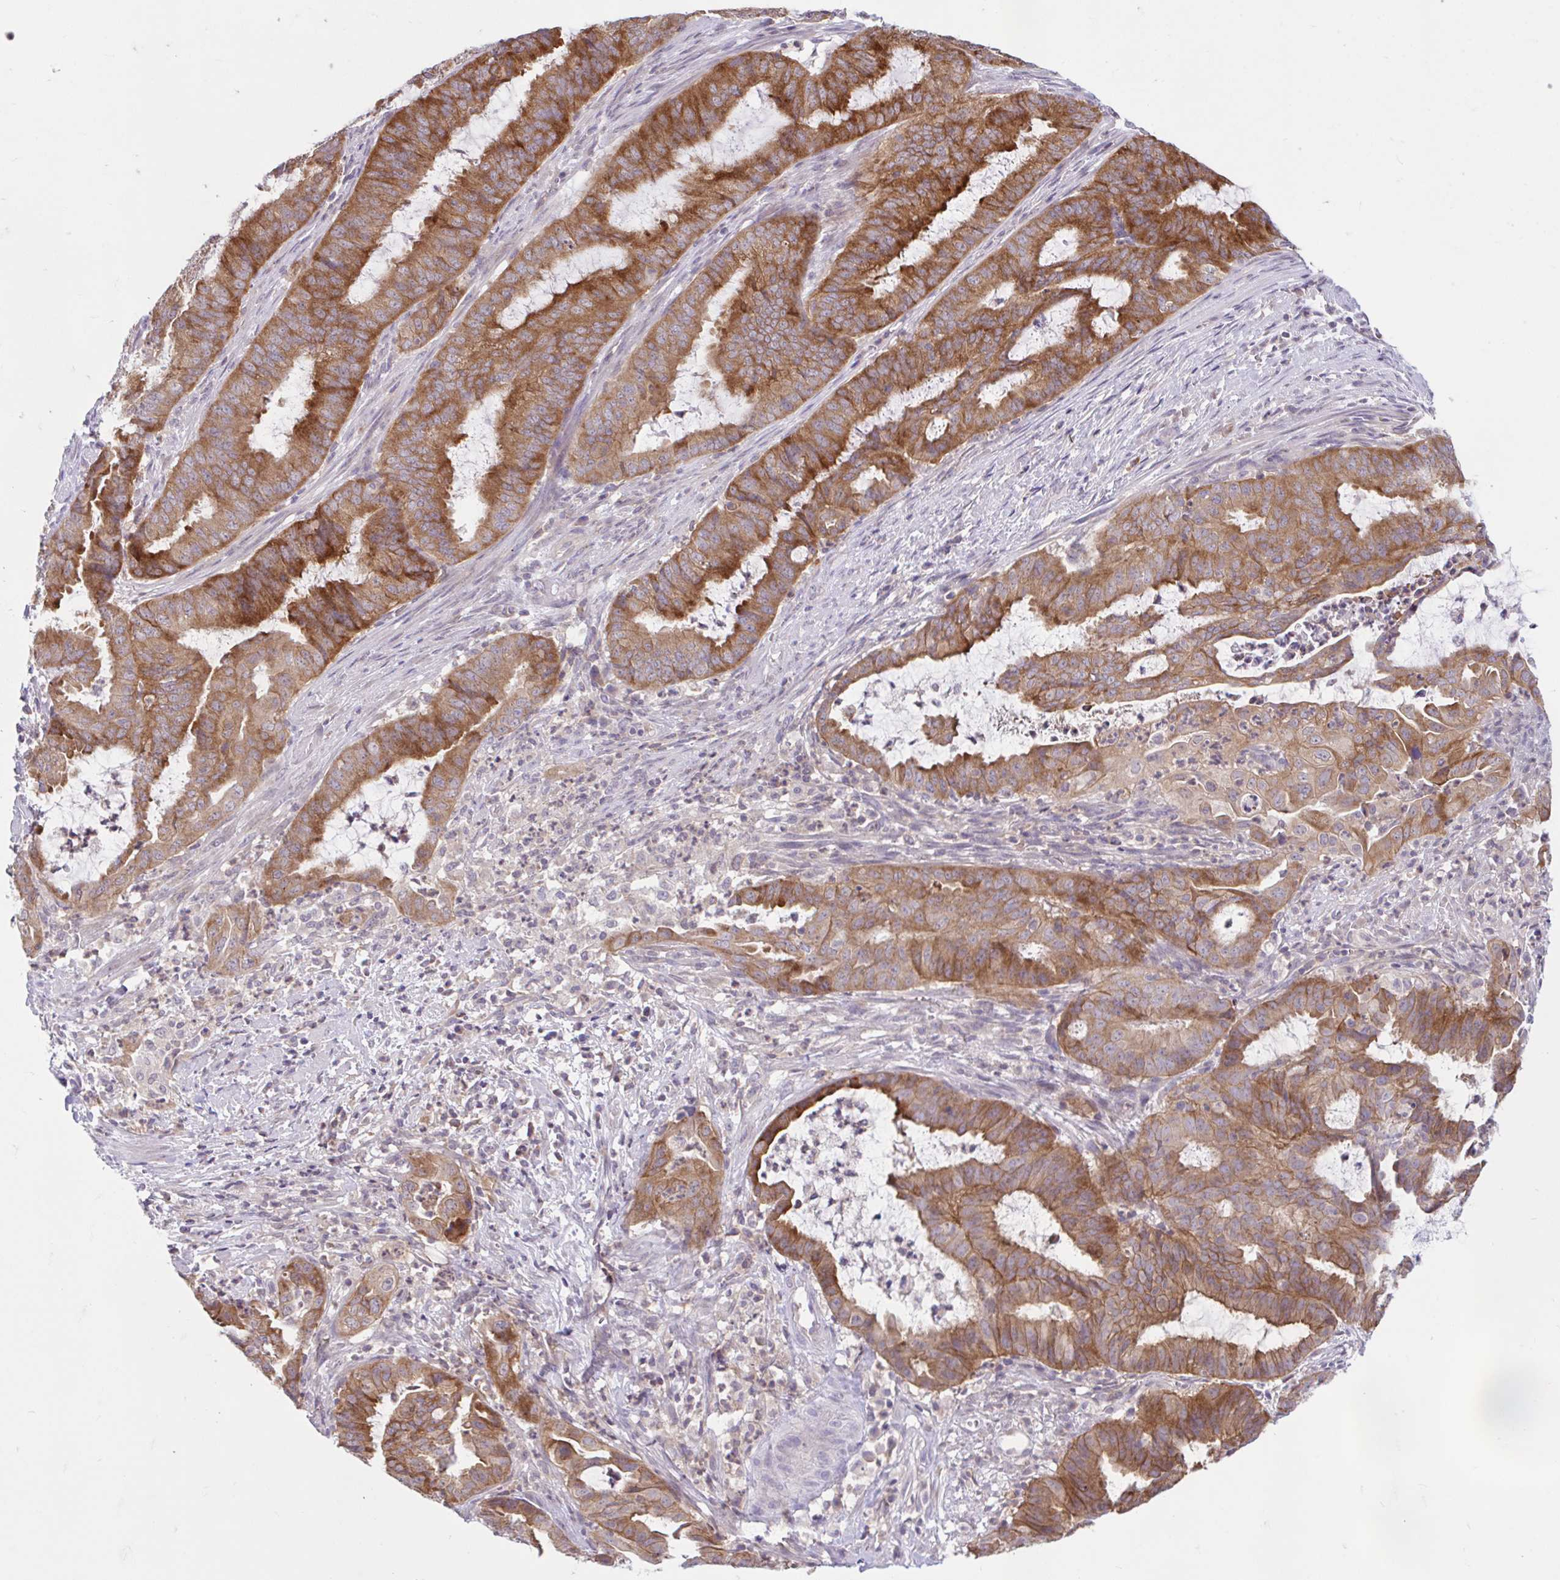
{"staining": {"intensity": "moderate", "quantity": ">75%", "location": "cytoplasmic/membranous"}, "tissue": "endometrial cancer", "cell_type": "Tumor cells", "image_type": "cancer", "snomed": [{"axis": "morphology", "description": "Adenocarcinoma, NOS"}, {"axis": "topography", "description": "Endometrium"}], "caption": "Immunohistochemistry of human endometrial cancer (adenocarcinoma) reveals medium levels of moderate cytoplasmic/membranous staining in approximately >75% of tumor cells.", "gene": "RALBP1", "patient": {"sex": "female", "age": 51}}